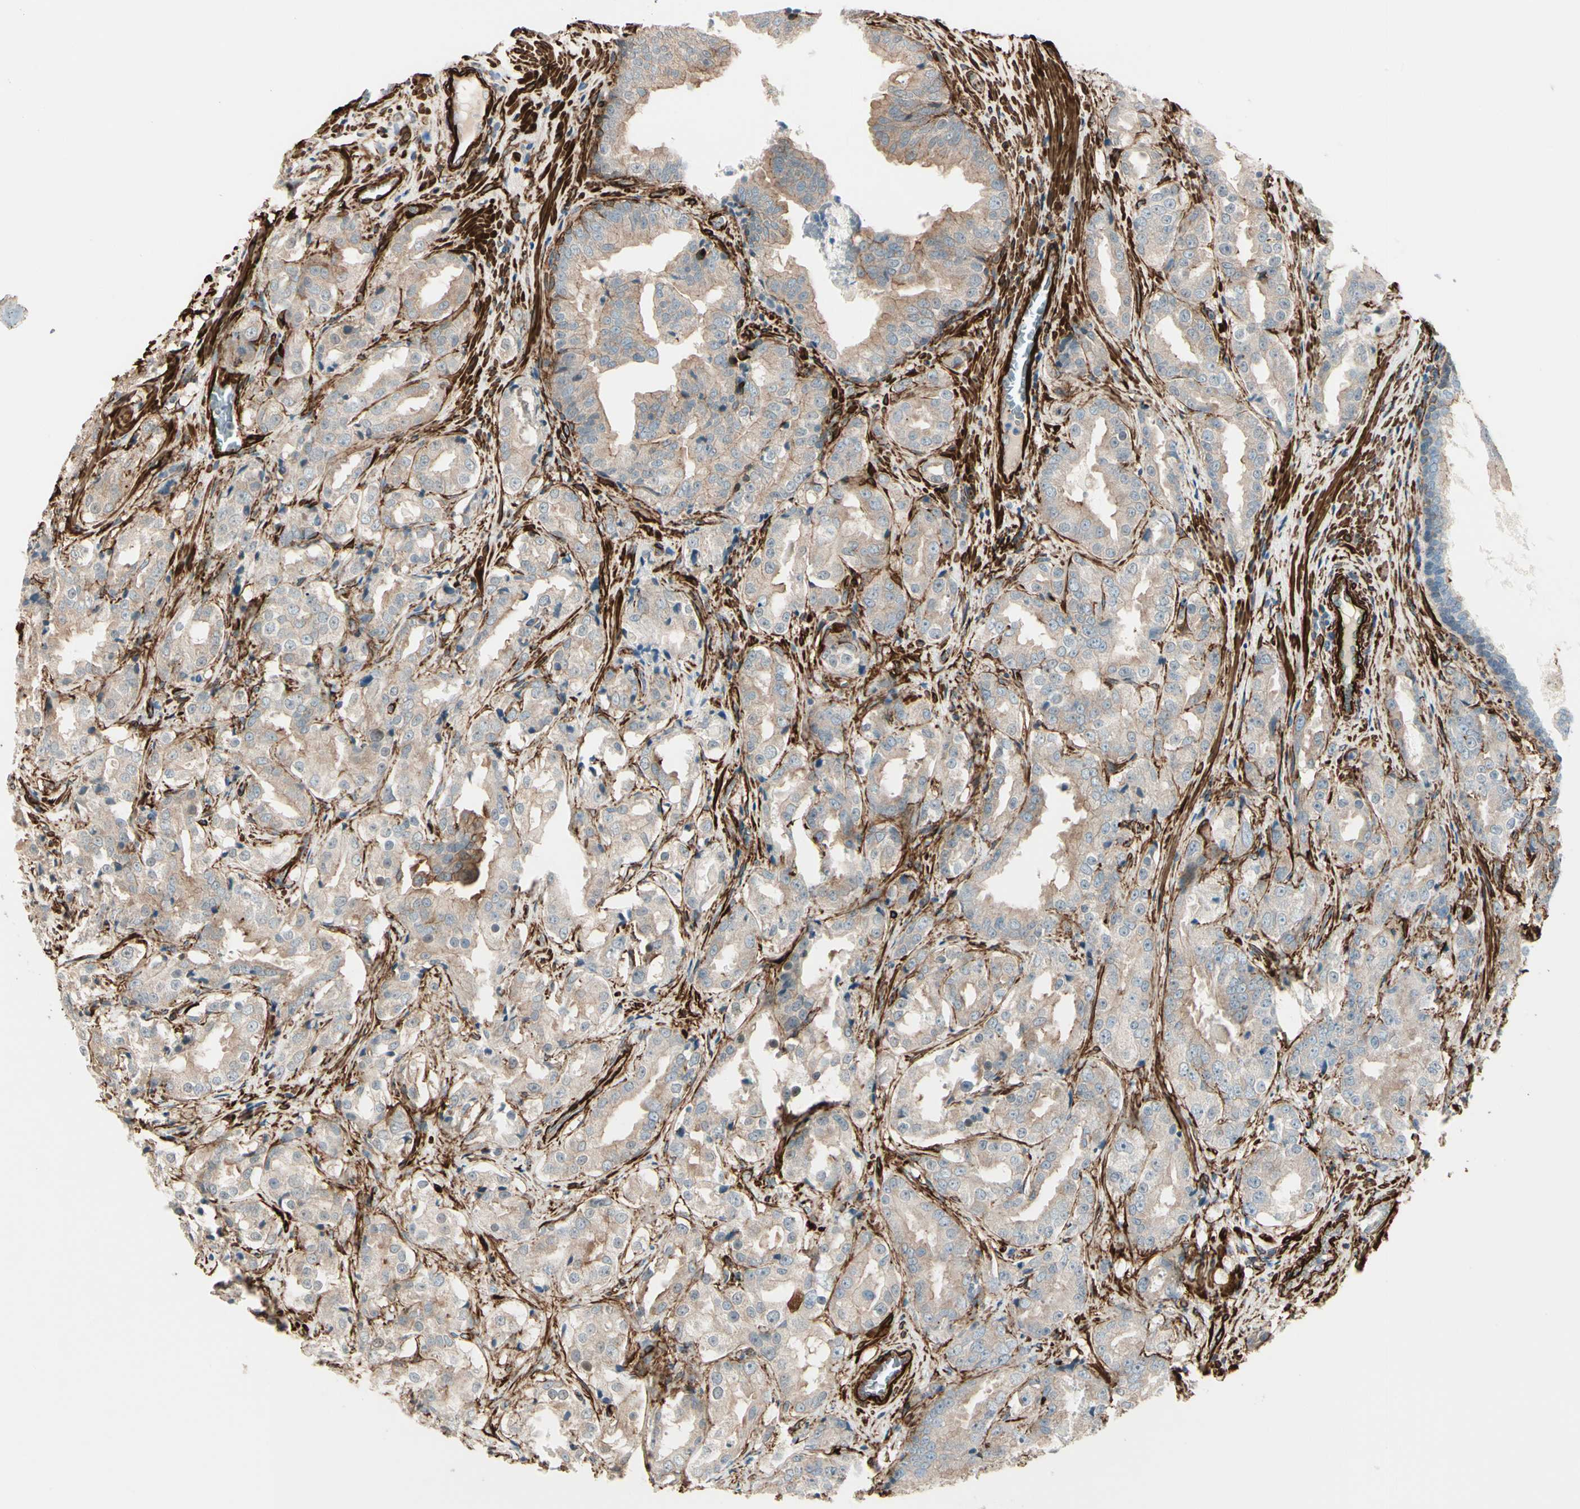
{"staining": {"intensity": "weak", "quantity": ">75%", "location": "cytoplasmic/membranous"}, "tissue": "prostate cancer", "cell_type": "Tumor cells", "image_type": "cancer", "snomed": [{"axis": "morphology", "description": "Adenocarcinoma, High grade"}, {"axis": "topography", "description": "Prostate"}], "caption": "This photomicrograph exhibits IHC staining of prostate cancer, with low weak cytoplasmic/membranous positivity in about >75% of tumor cells.", "gene": "CALD1", "patient": {"sex": "male", "age": 73}}